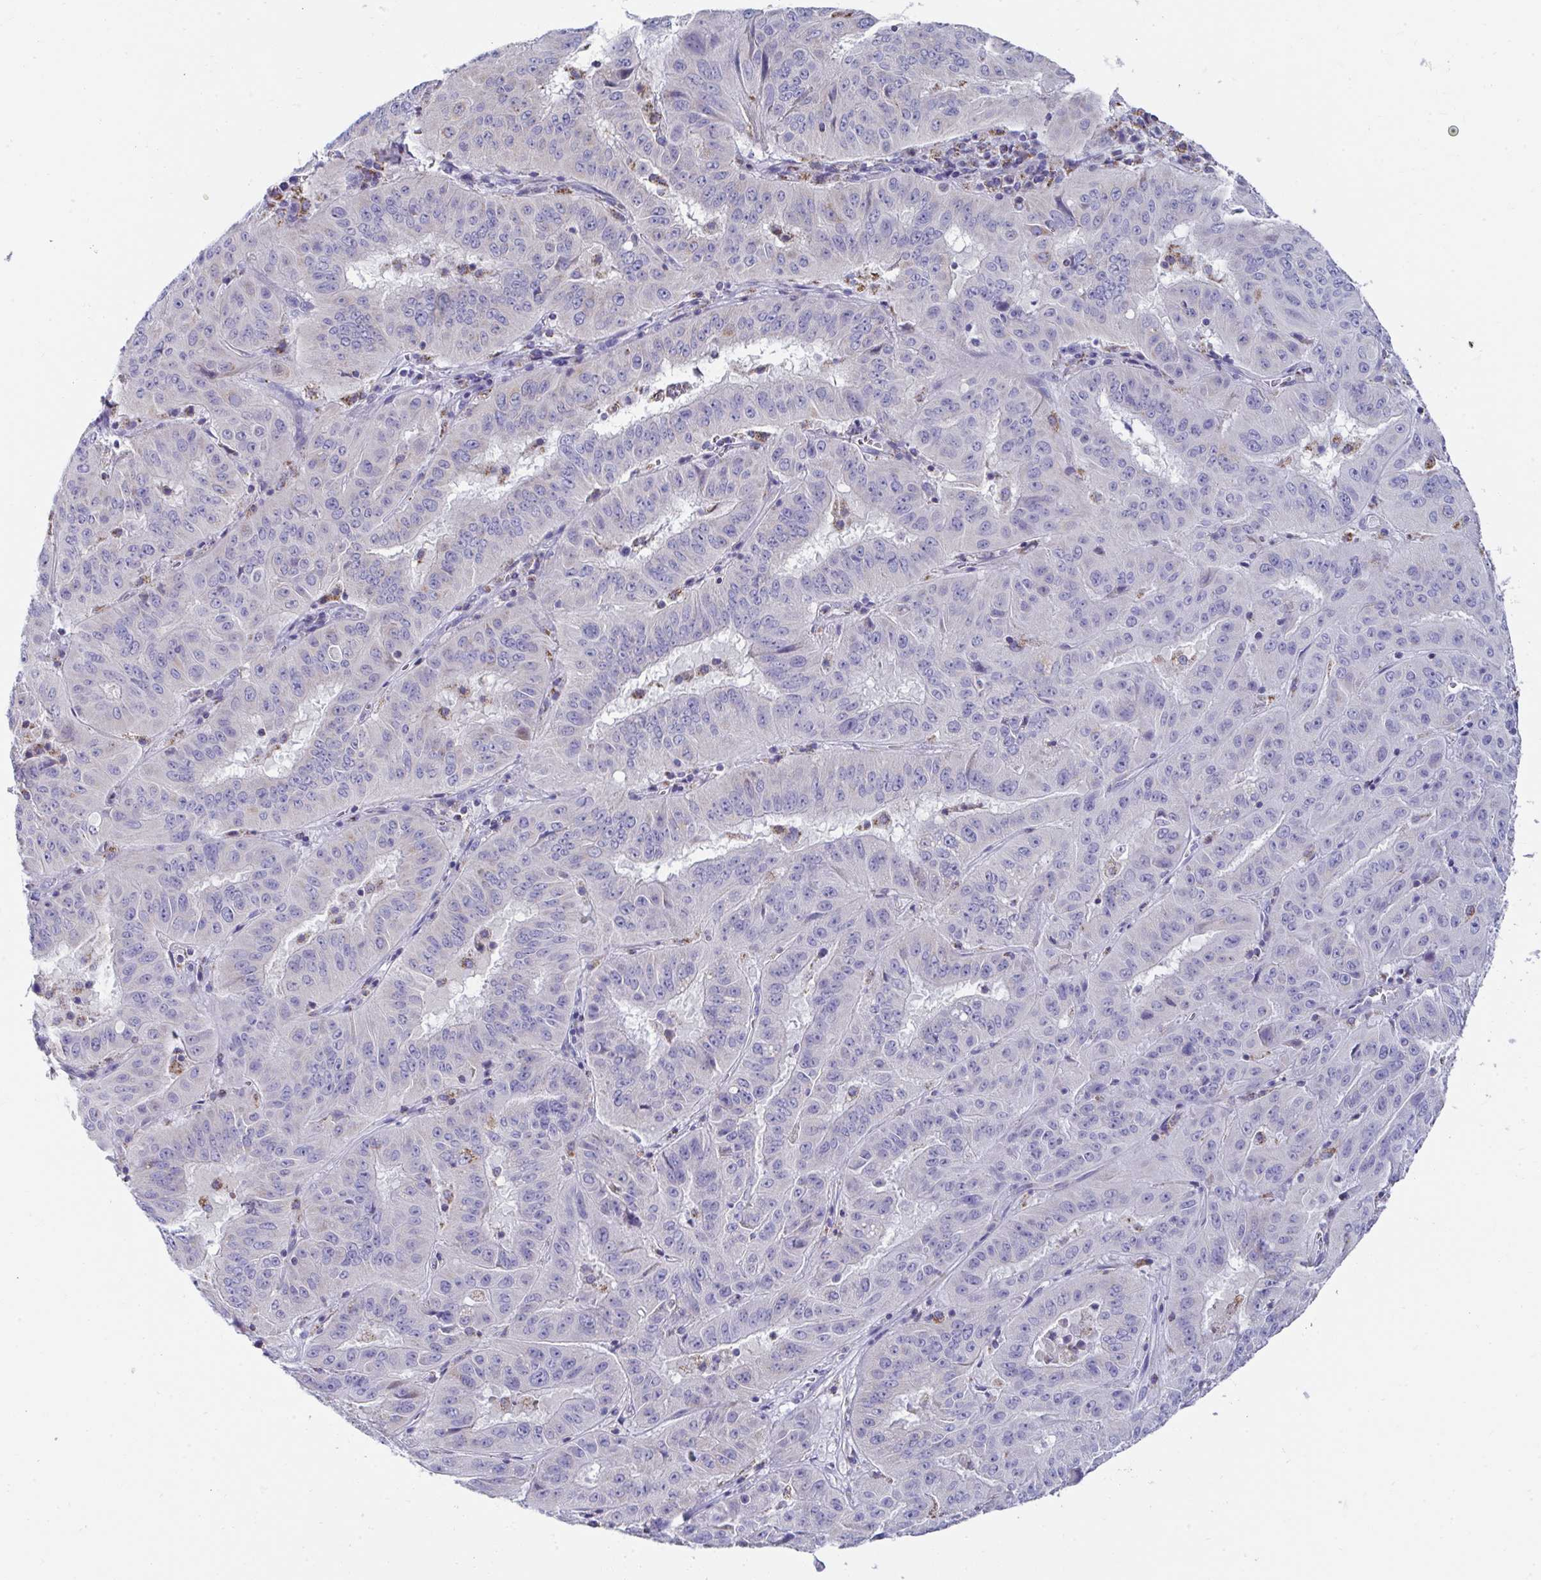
{"staining": {"intensity": "negative", "quantity": "none", "location": "none"}, "tissue": "pancreatic cancer", "cell_type": "Tumor cells", "image_type": "cancer", "snomed": [{"axis": "morphology", "description": "Adenocarcinoma, NOS"}, {"axis": "topography", "description": "Pancreas"}], "caption": "Human pancreatic adenocarcinoma stained for a protein using immunohistochemistry demonstrates no positivity in tumor cells.", "gene": "MGAM2", "patient": {"sex": "male", "age": 63}}